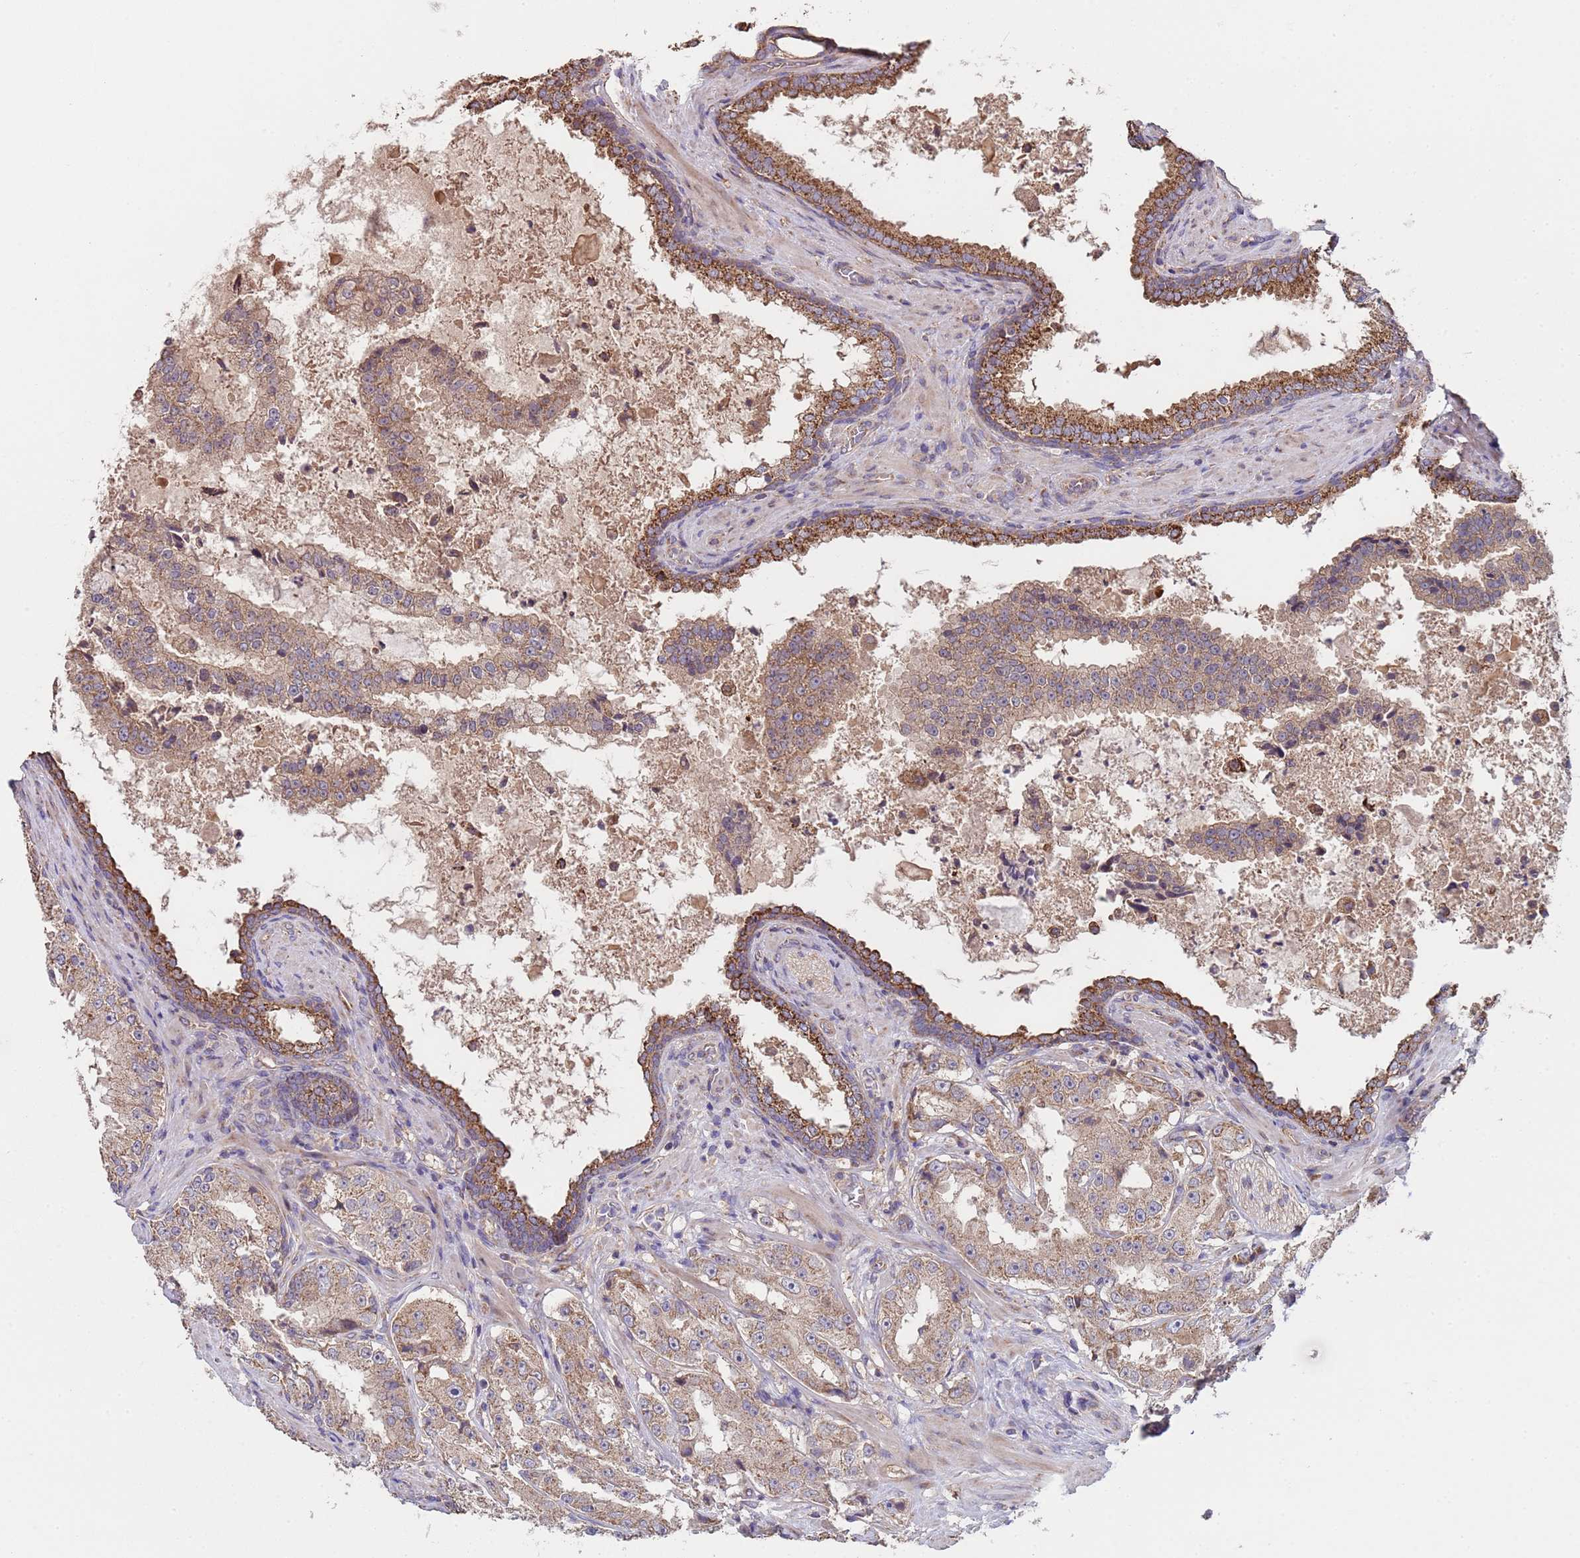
{"staining": {"intensity": "weak", "quantity": ">75%", "location": "cytoplasmic/membranous"}, "tissue": "prostate cancer", "cell_type": "Tumor cells", "image_type": "cancer", "snomed": [{"axis": "morphology", "description": "Adenocarcinoma, High grade"}, {"axis": "topography", "description": "Prostate"}], "caption": "Weak cytoplasmic/membranous protein positivity is identified in approximately >75% of tumor cells in high-grade adenocarcinoma (prostate).", "gene": "EEF1AKMT1", "patient": {"sex": "male", "age": 73}}